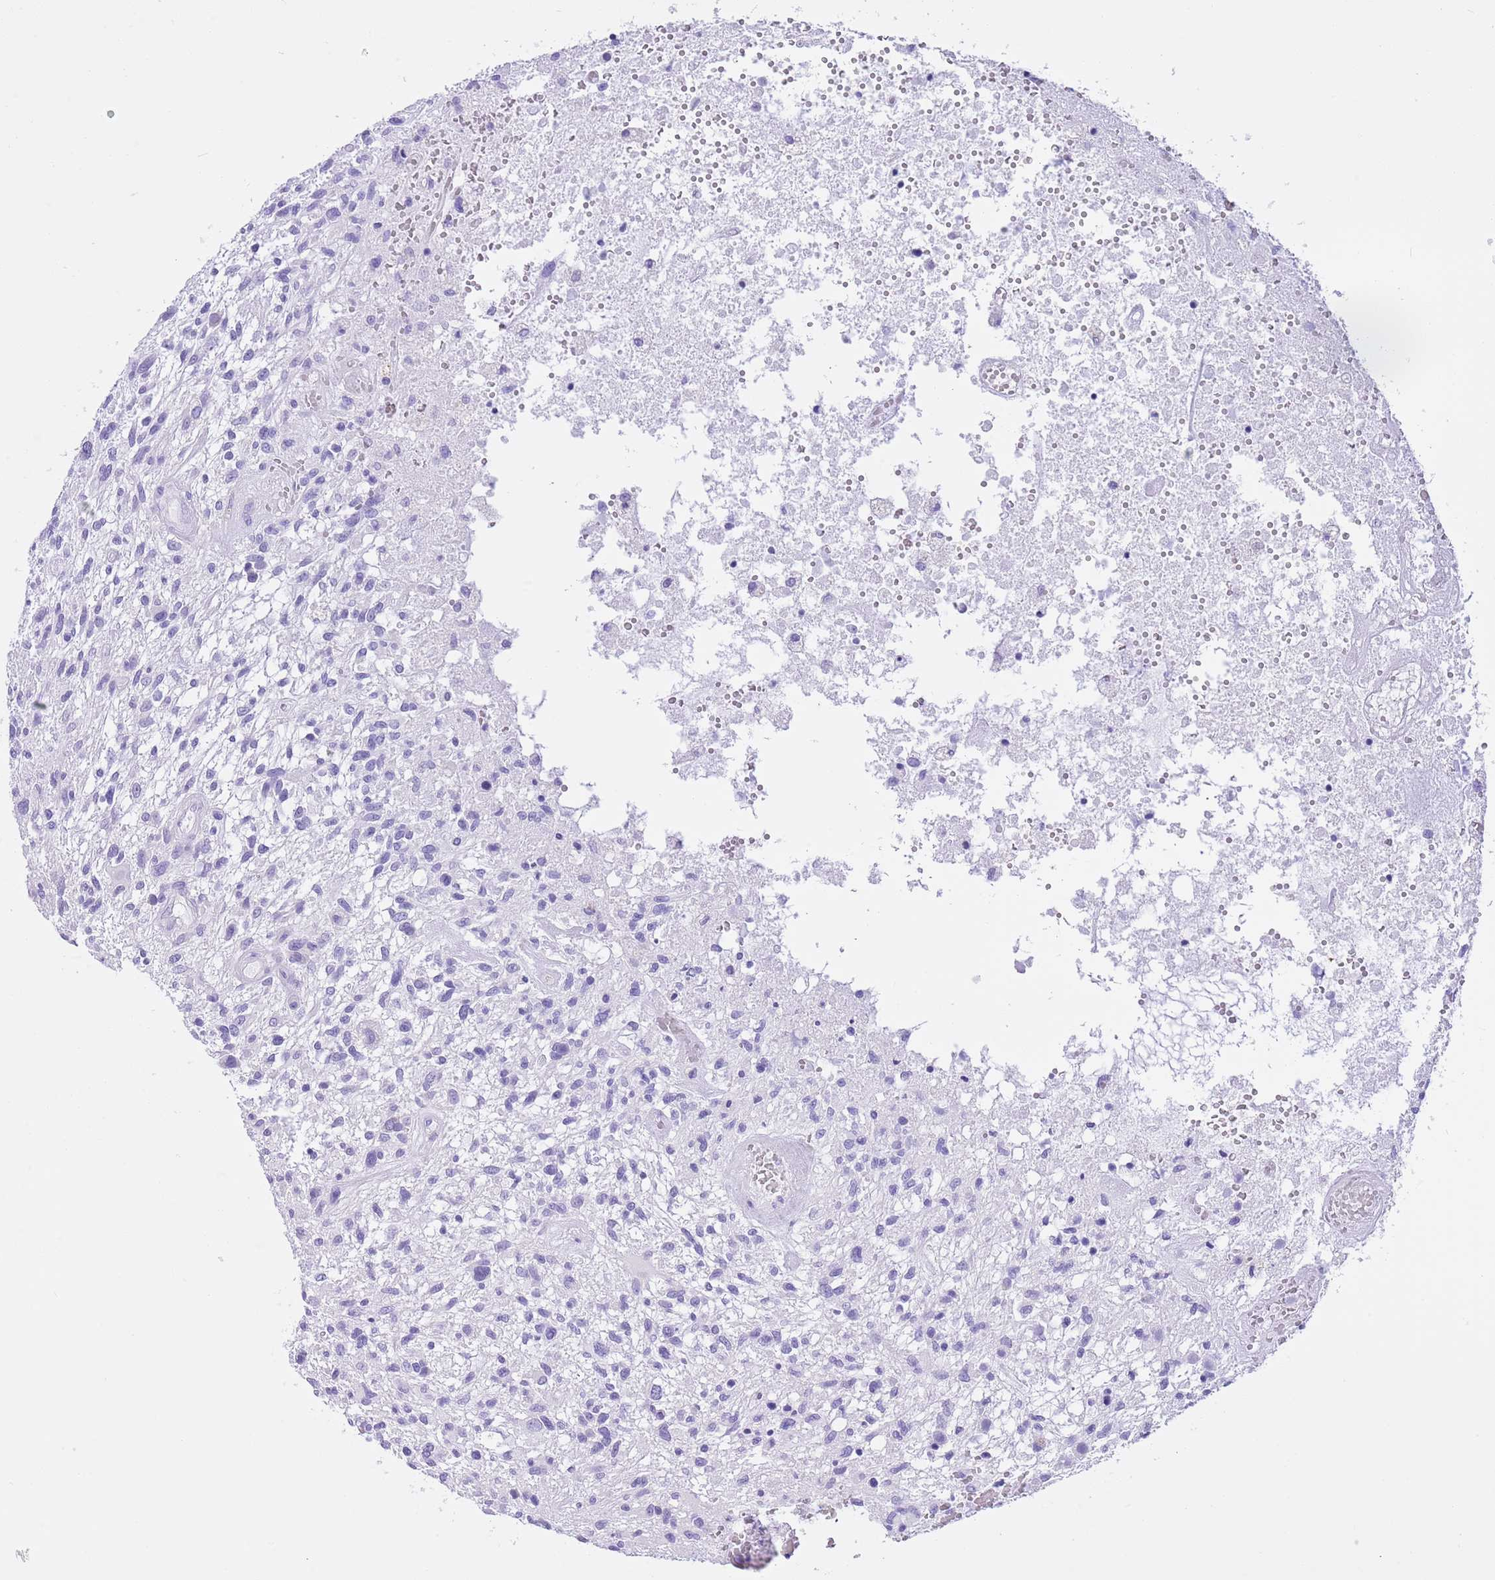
{"staining": {"intensity": "negative", "quantity": "none", "location": "none"}, "tissue": "glioma", "cell_type": "Tumor cells", "image_type": "cancer", "snomed": [{"axis": "morphology", "description": "Glioma, malignant, High grade"}, {"axis": "topography", "description": "Brain"}], "caption": "This is an immunohistochemistry photomicrograph of glioma. There is no positivity in tumor cells.", "gene": "TMEM185B", "patient": {"sex": "male", "age": 47}}